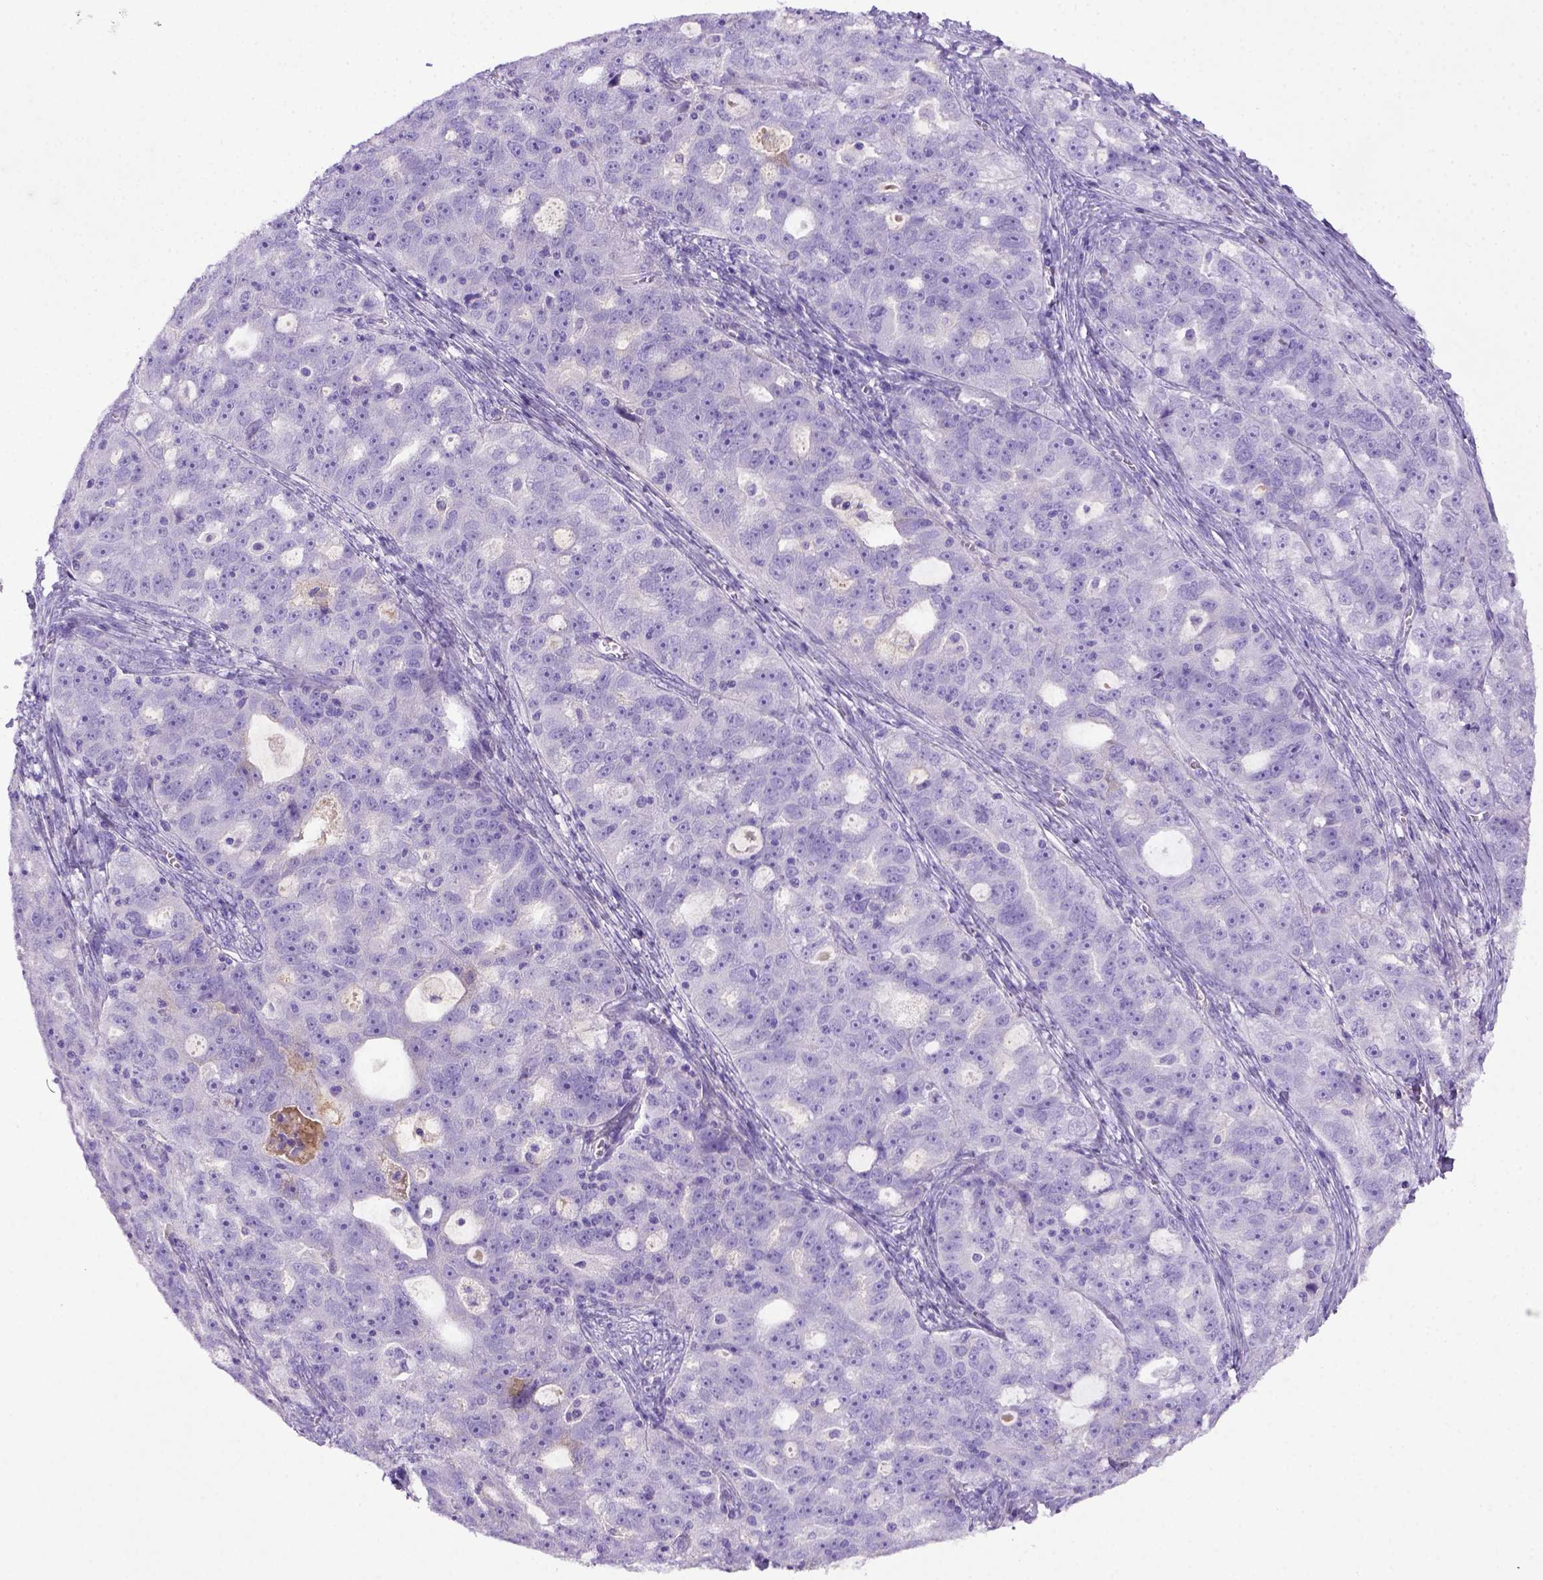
{"staining": {"intensity": "negative", "quantity": "none", "location": "none"}, "tissue": "ovarian cancer", "cell_type": "Tumor cells", "image_type": "cancer", "snomed": [{"axis": "morphology", "description": "Cystadenocarcinoma, serous, NOS"}, {"axis": "topography", "description": "Ovary"}], "caption": "Tumor cells show no significant positivity in ovarian cancer (serous cystadenocarcinoma).", "gene": "ITIH4", "patient": {"sex": "female", "age": 51}}